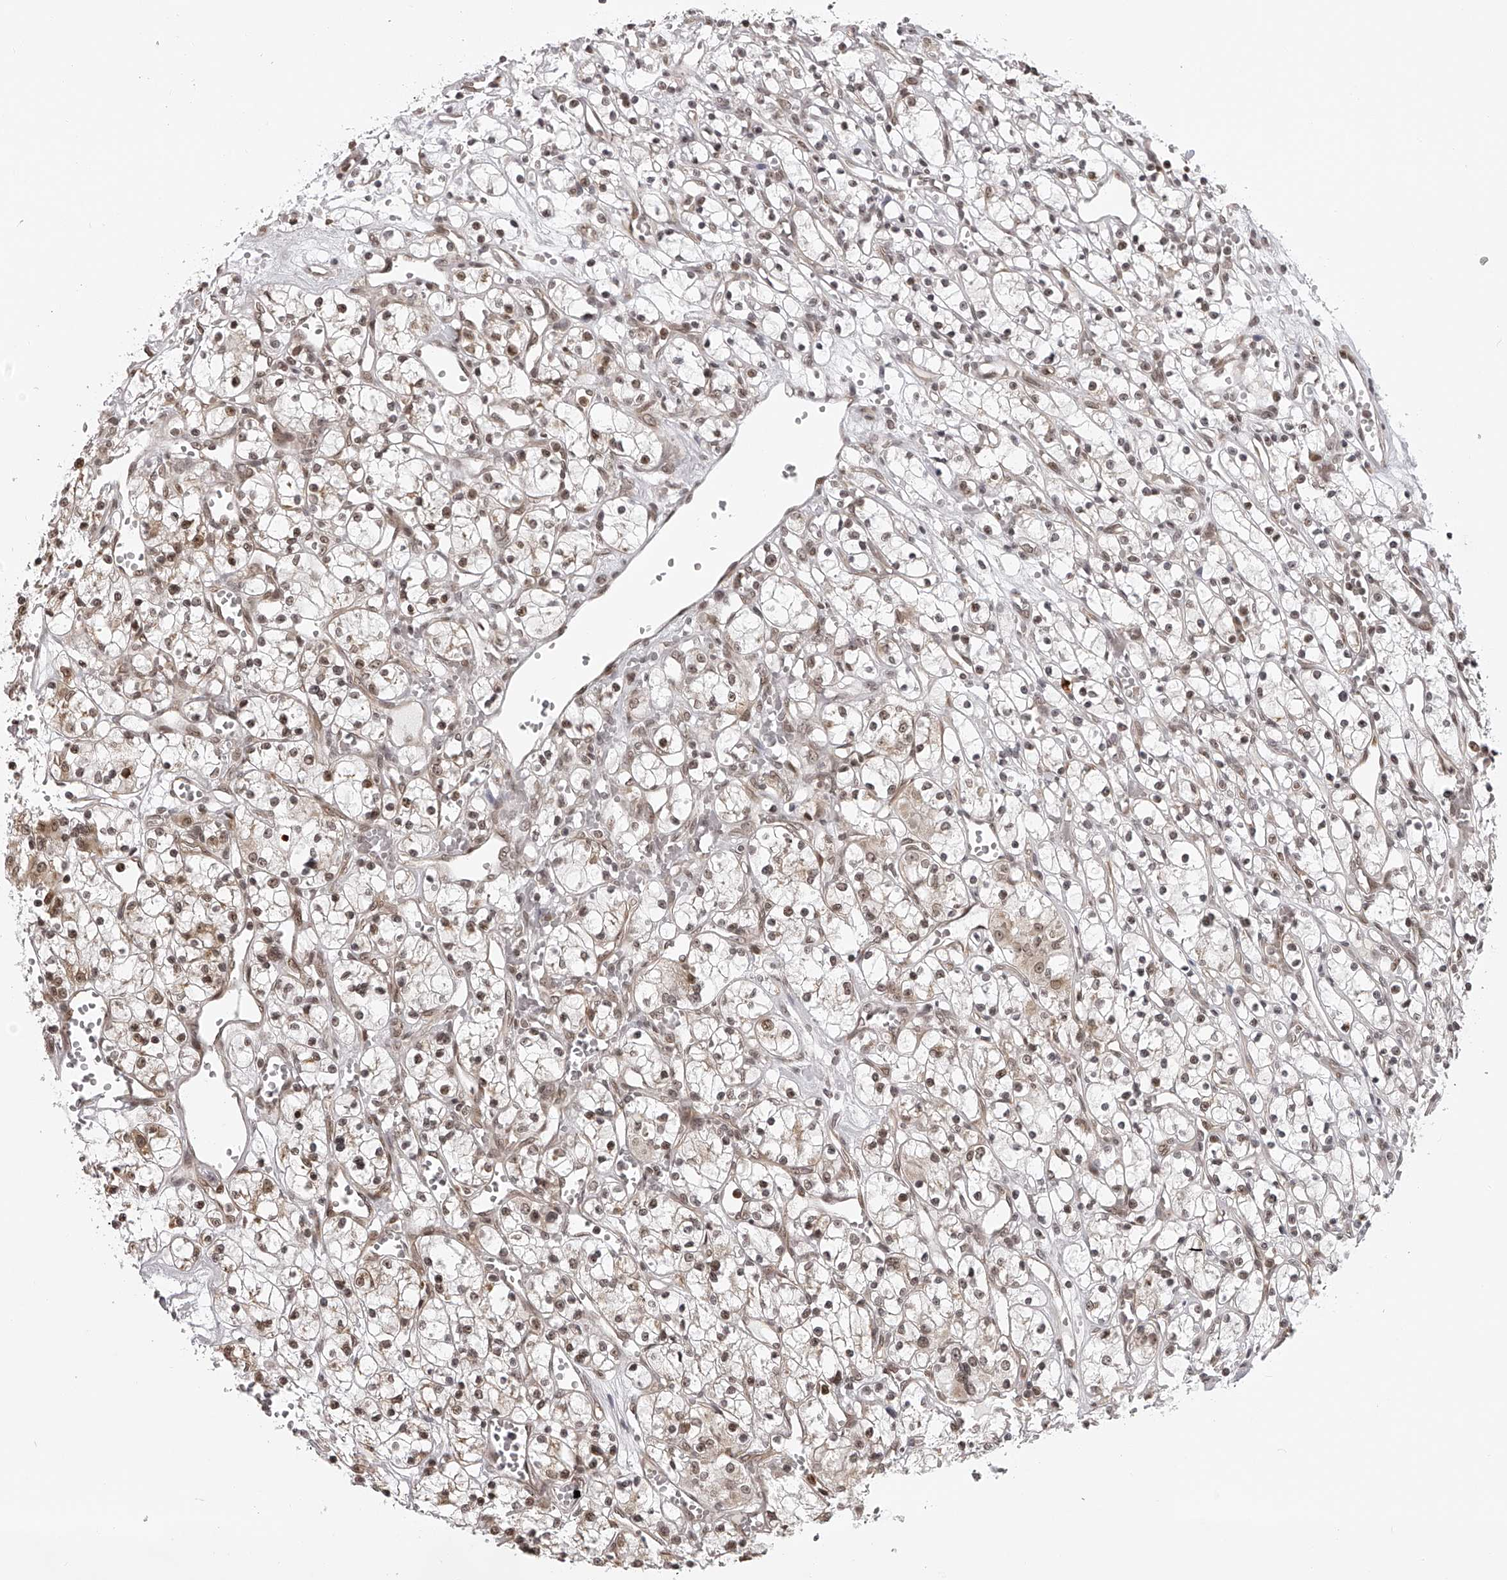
{"staining": {"intensity": "weak", "quantity": "<25%", "location": "cytoplasmic/membranous,nuclear"}, "tissue": "renal cancer", "cell_type": "Tumor cells", "image_type": "cancer", "snomed": [{"axis": "morphology", "description": "Adenocarcinoma, NOS"}, {"axis": "topography", "description": "Kidney"}], "caption": "An image of adenocarcinoma (renal) stained for a protein reveals no brown staining in tumor cells.", "gene": "ODF2L", "patient": {"sex": "female", "age": 59}}